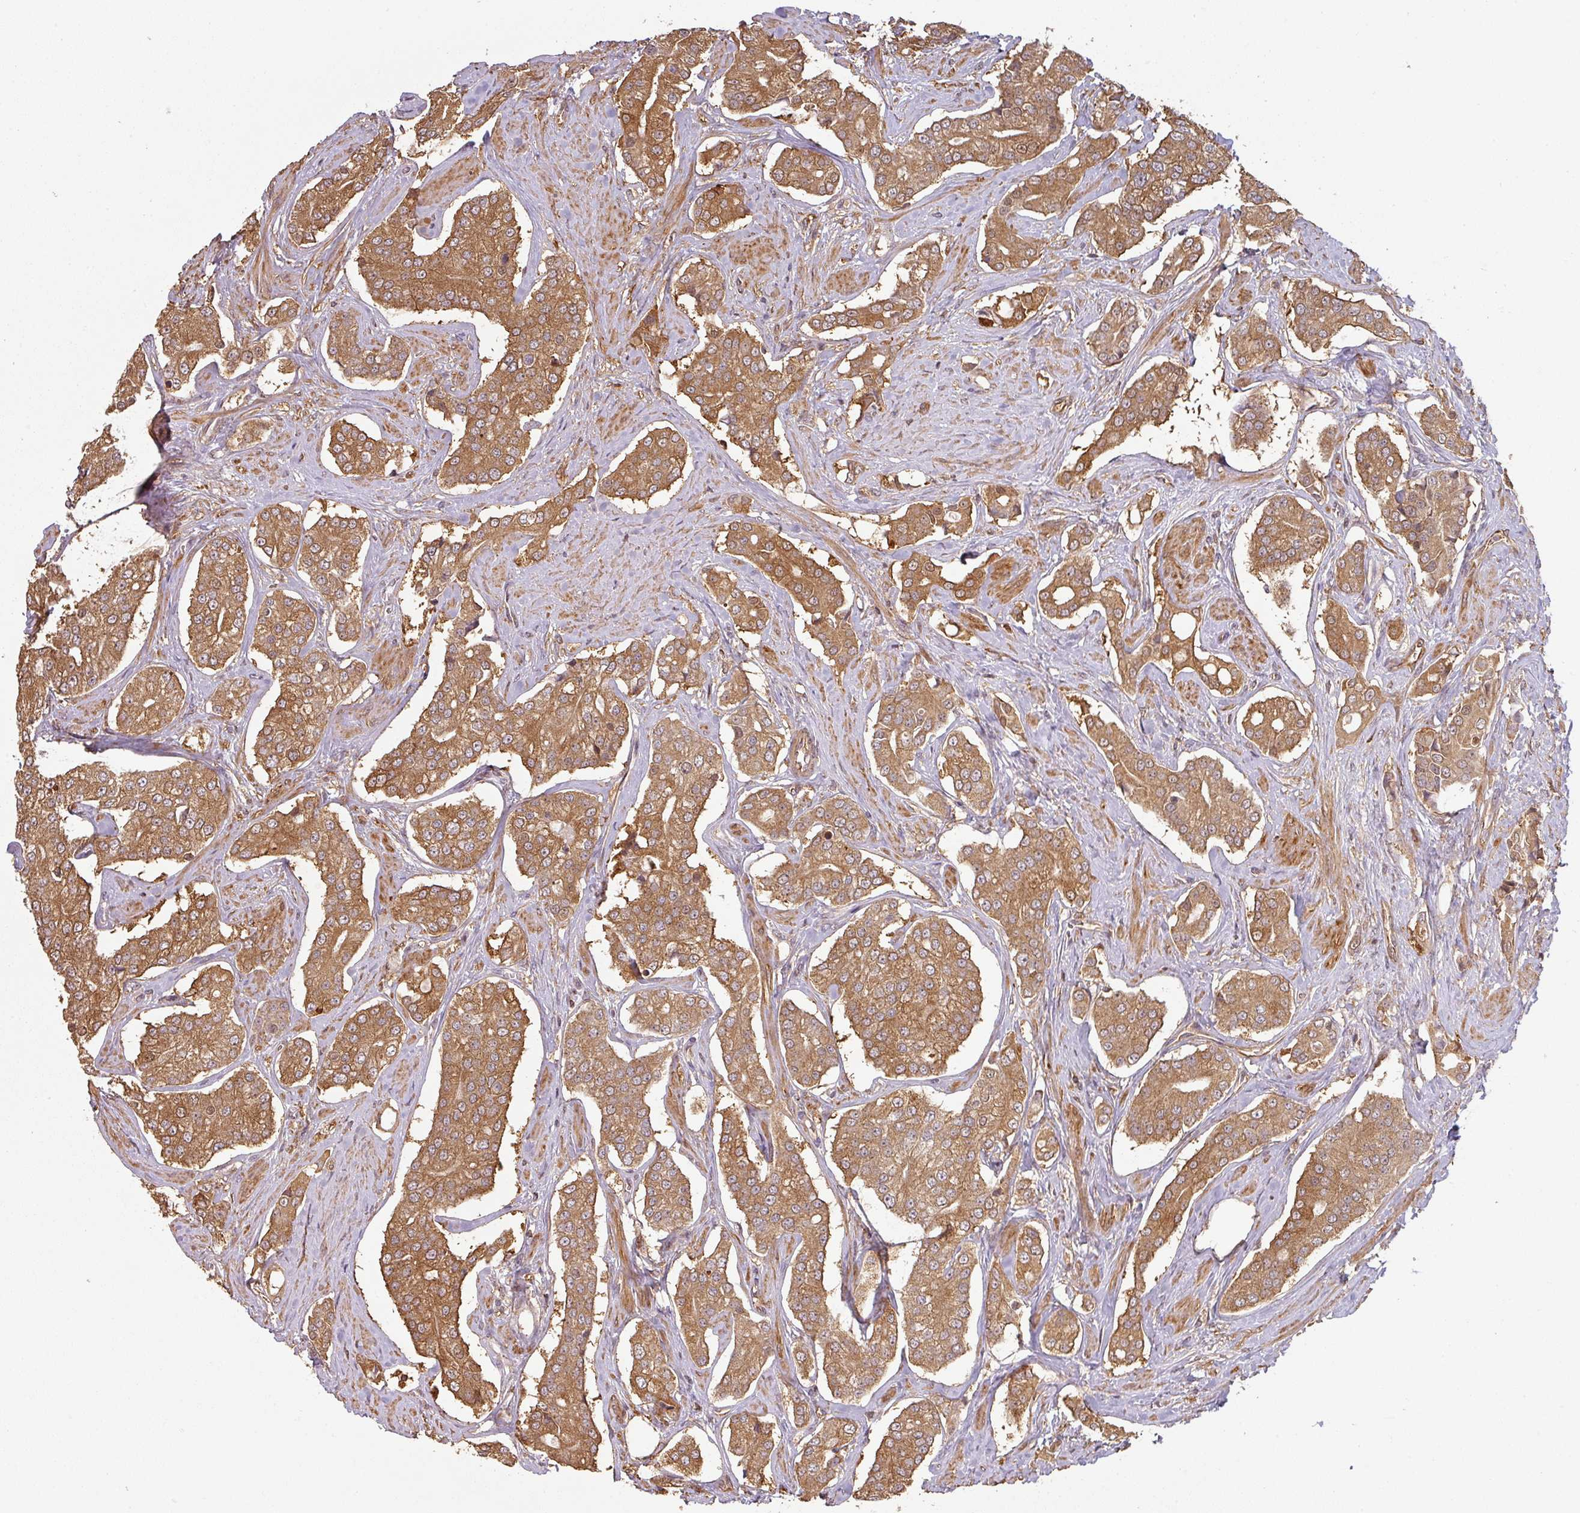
{"staining": {"intensity": "moderate", "quantity": ">75%", "location": "cytoplasmic/membranous,nuclear"}, "tissue": "prostate cancer", "cell_type": "Tumor cells", "image_type": "cancer", "snomed": [{"axis": "morphology", "description": "Adenocarcinoma, High grade"}, {"axis": "topography", "description": "Prostate"}], "caption": "Prostate cancer (adenocarcinoma (high-grade)) was stained to show a protein in brown. There is medium levels of moderate cytoplasmic/membranous and nuclear expression in about >75% of tumor cells.", "gene": "ZNF322", "patient": {"sex": "male", "age": 71}}